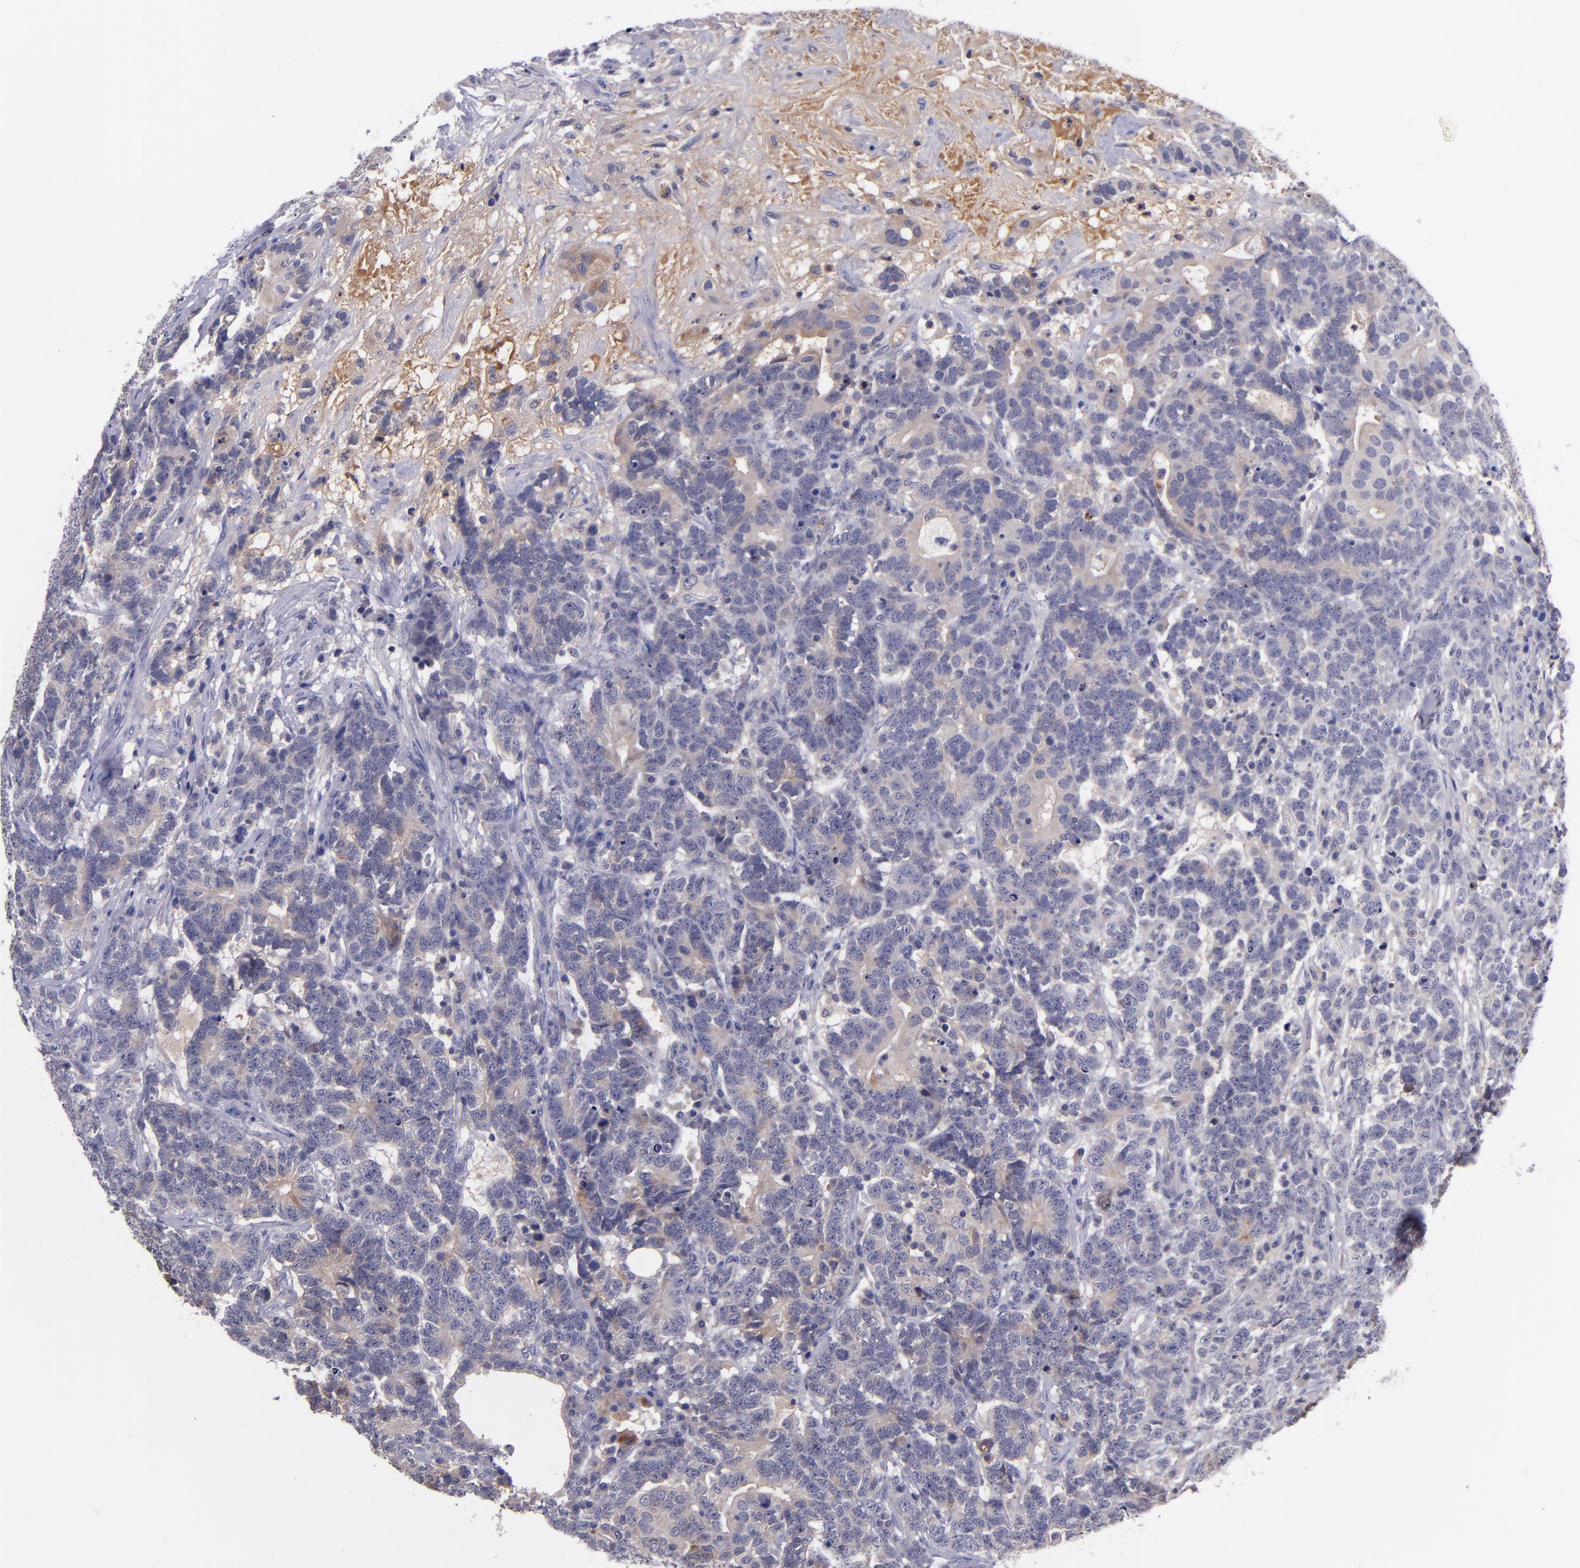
{"staining": {"intensity": "weak", "quantity": "25%-75%", "location": "cytoplasmic/membranous"}, "tissue": "testis cancer", "cell_type": "Tumor cells", "image_type": "cancer", "snomed": [{"axis": "morphology", "description": "Carcinoma, Embryonal, NOS"}, {"axis": "topography", "description": "Testis"}], "caption": "Human testis cancer (embryonal carcinoma) stained for a protein (brown) demonstrates weak cytoplasmic/membranous positive expression in approximately 25%-75% of tumor cells.", "gene": "RBP4", "patient": {"sex": "male", "age": 26}}